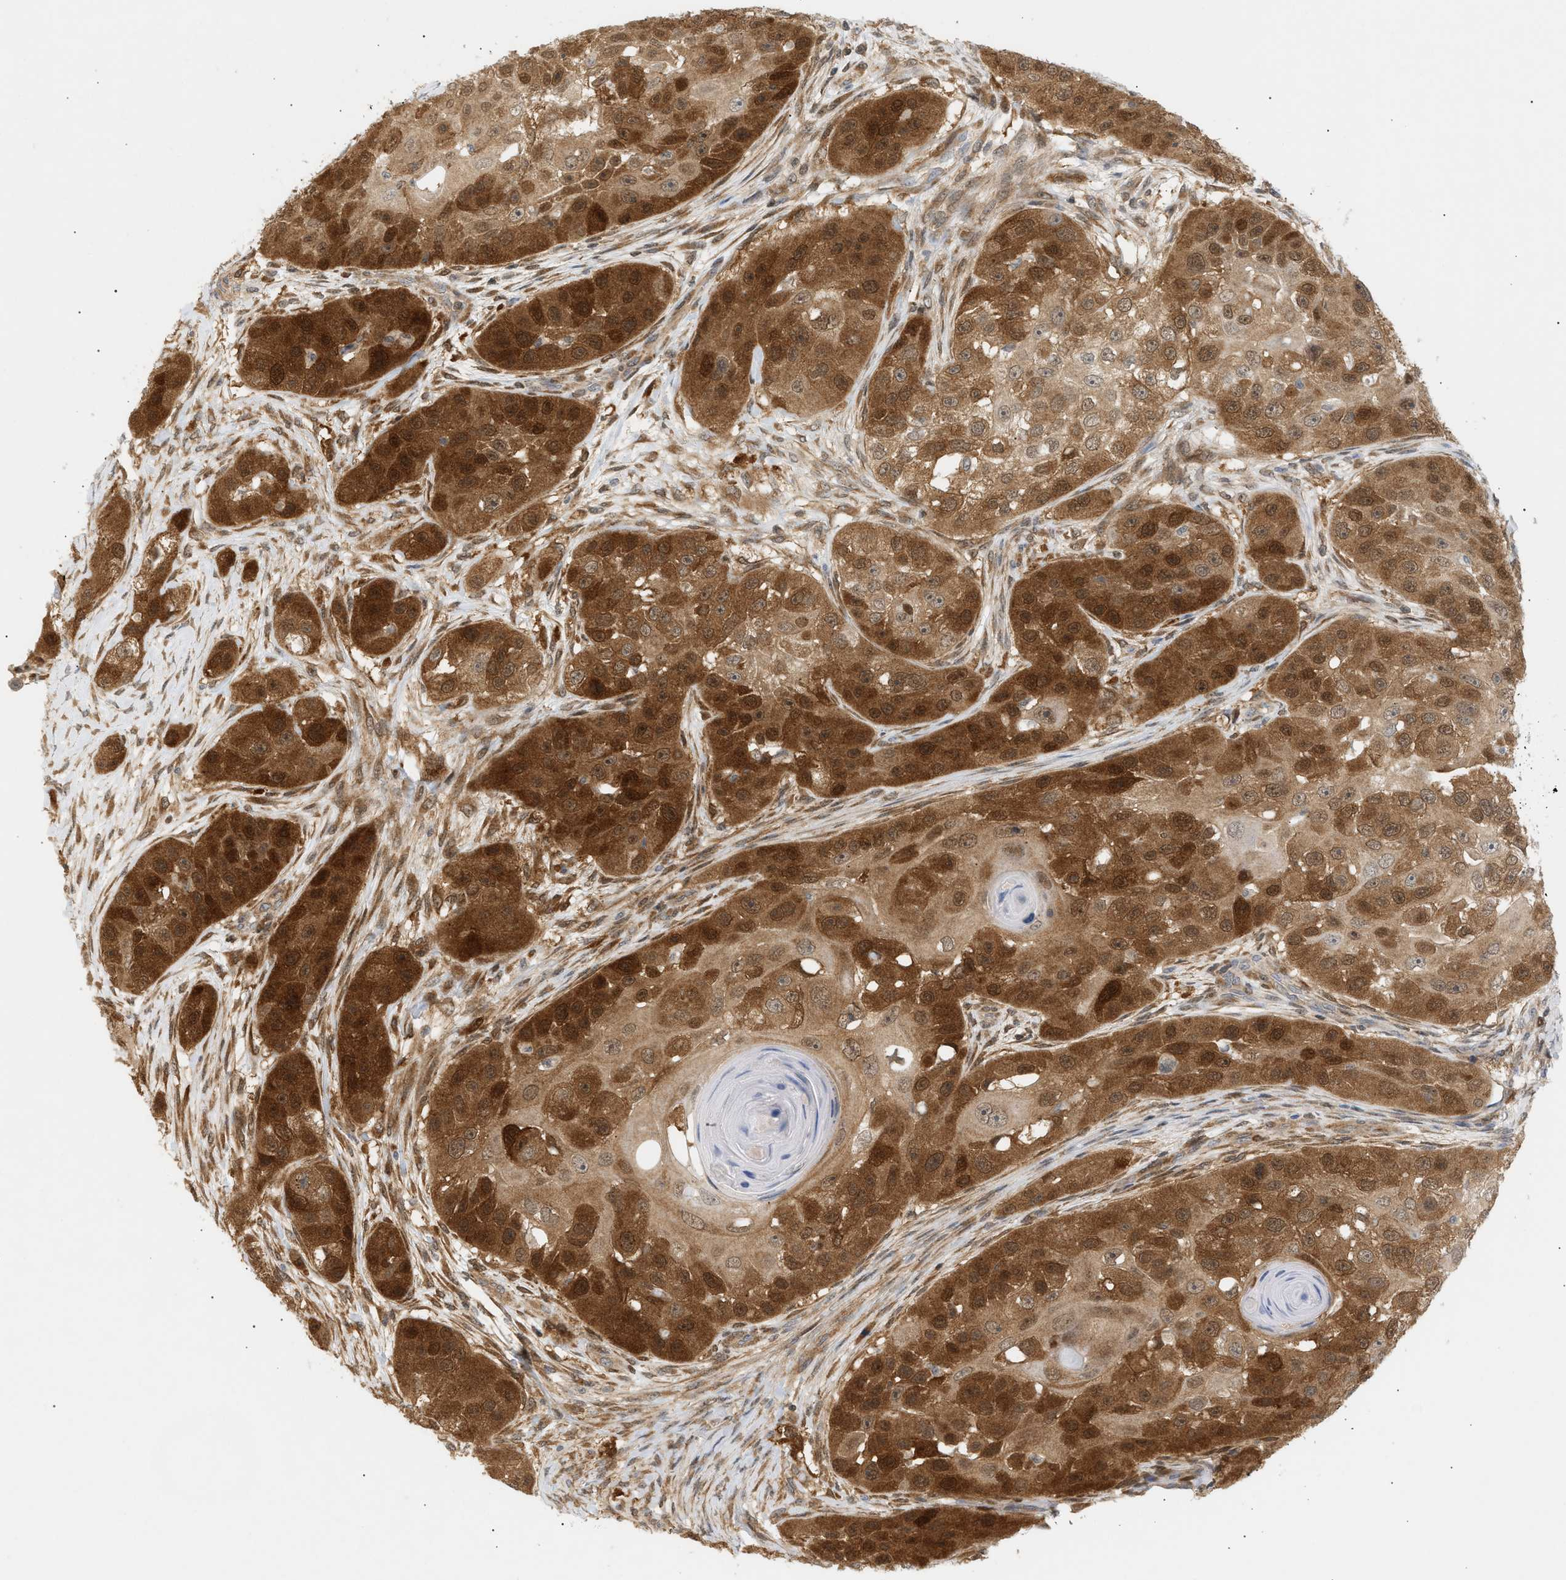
{"staining": {"intensity": "strong", "quantity": ">75%", "location": "cytoplasmic/membranous,nuclear"}, "tissue": "head and neck cancer", "cell_type": "Tumor cells", "image_type": "cancer", "snomed": [{"axis": "morphology", "description": "Normal tissue, NOS"}, {"axis": "morphology", "description": "Squamous cell carcinoma, NOS"}, {"axis": "topography", "description": "Skeletal muscle"}, {"axis": "topography", "description": "Head-Neck"}], "caption": "Immunohistochemistry (DAB) staining of human squamous cell carcinoma (head and neck) displays strong cytoplasmic/membranous and nuclear protein staining in about >75% of tumor cells.", "gene": "SHC1", "patient": {"sex": "male", "age": 51}}